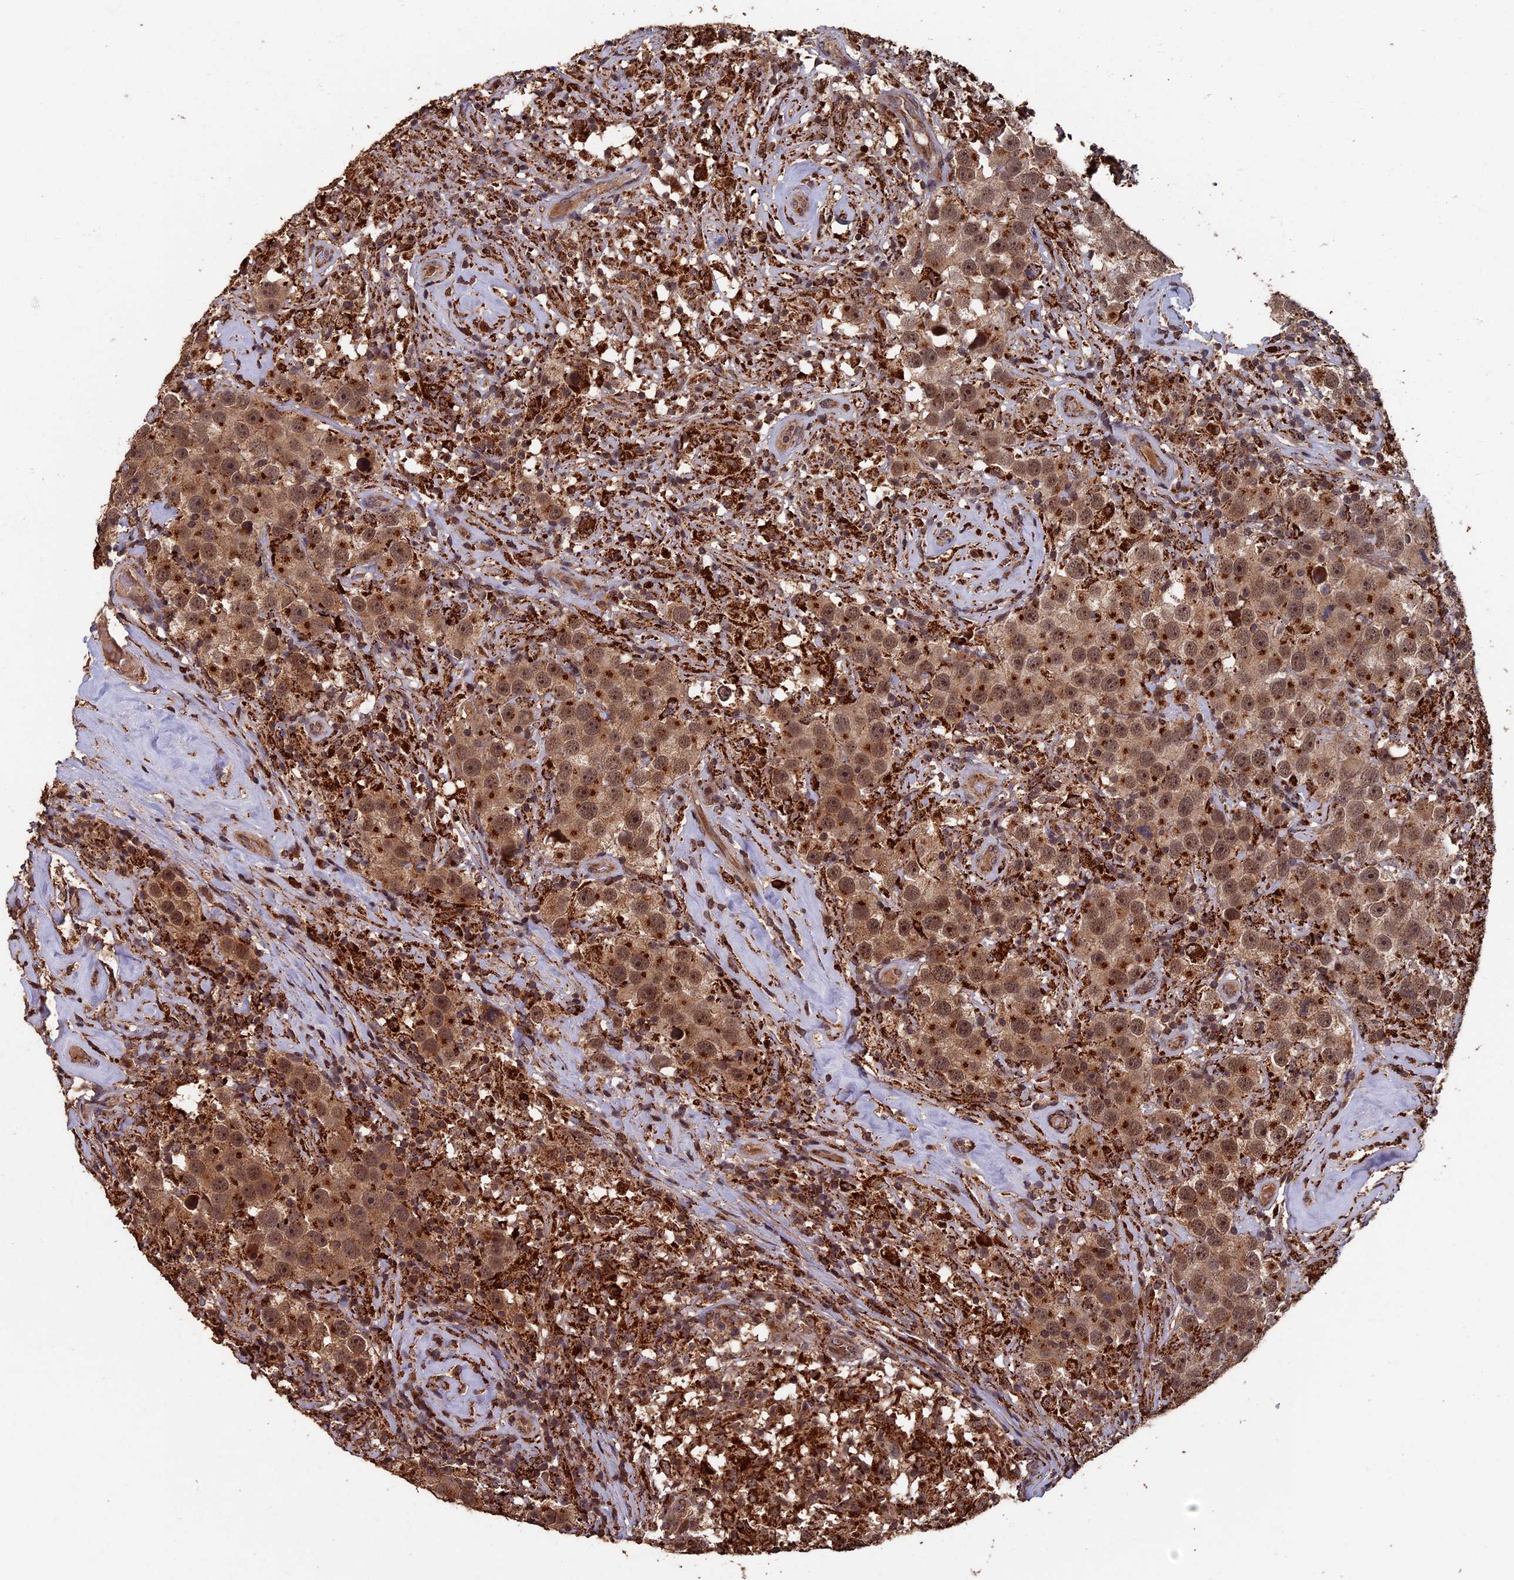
{"staining": {"intensity": "moderate", "quantity": ">75%", "location": "cytoplasmic/membranous,nuclear"}, "tissue": "testis cancer", "cell_type": "Tumor cells", "image_type": "cancer", "snomed": [{"axis": "morphology", "description": "Seminoma, NOS"}, {"axis": "topography", "description": "Testis"}], "caption": "Protein positivity by IHC shows moderate cytoplasmic/membranous and nuclear expression in approximately >75% of tumor cells in testis cancer. (DAB (3,3'-diaminobenzidine) = brown stain, brightfield microscopy at high magnification).", "gene": "RASGRF1", "patient": {"sex": "male", "age": 49}}